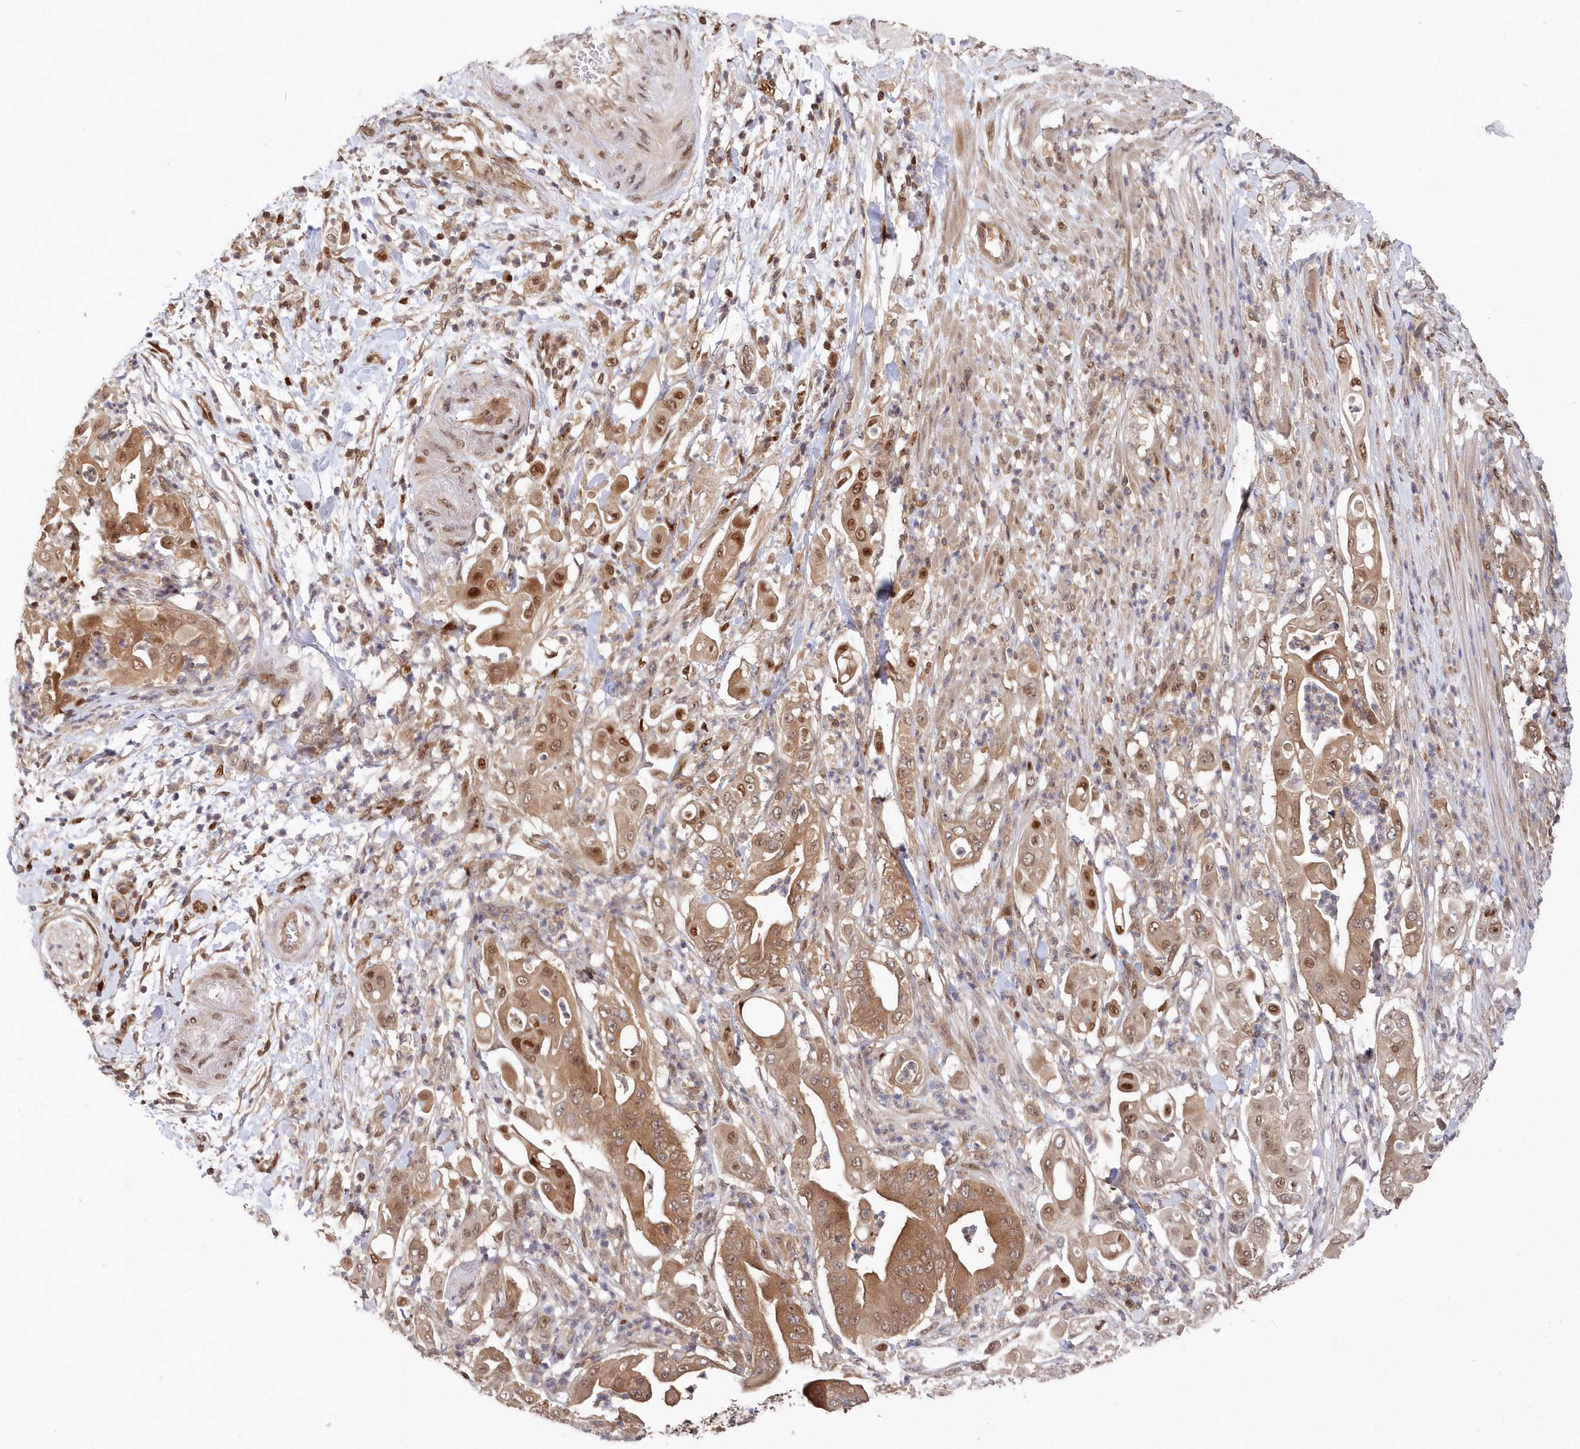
{"staining": {"intensity": "moderate", "quantity": ">75%", "location": "cytoplasmic/membranous,nuclear"}, "tissue": "pancreatic cancer", "cell_type": "Tumor cells", "image_type": "cancer", "snomed": [{"axis": "morphology", "description": "Adenocarcinoma, NOS"}, {"axis": "topography", "description": "Pancreas"}], "caption": "Immunohistochemistry micrograph of neoplastic tissue: human pancreatic cancer (adenocarcinoma) stained using immunohistochemistry exhibits medium levels of moderate protein expression localized specifically in the cytoplasmic/membranous and nuclear of tumor cells, appearing as a cytoplasmic/membranous and nuclear brown color.", "gene": "ABHD14B", "patient": {"sex": "female", "age": 77}}